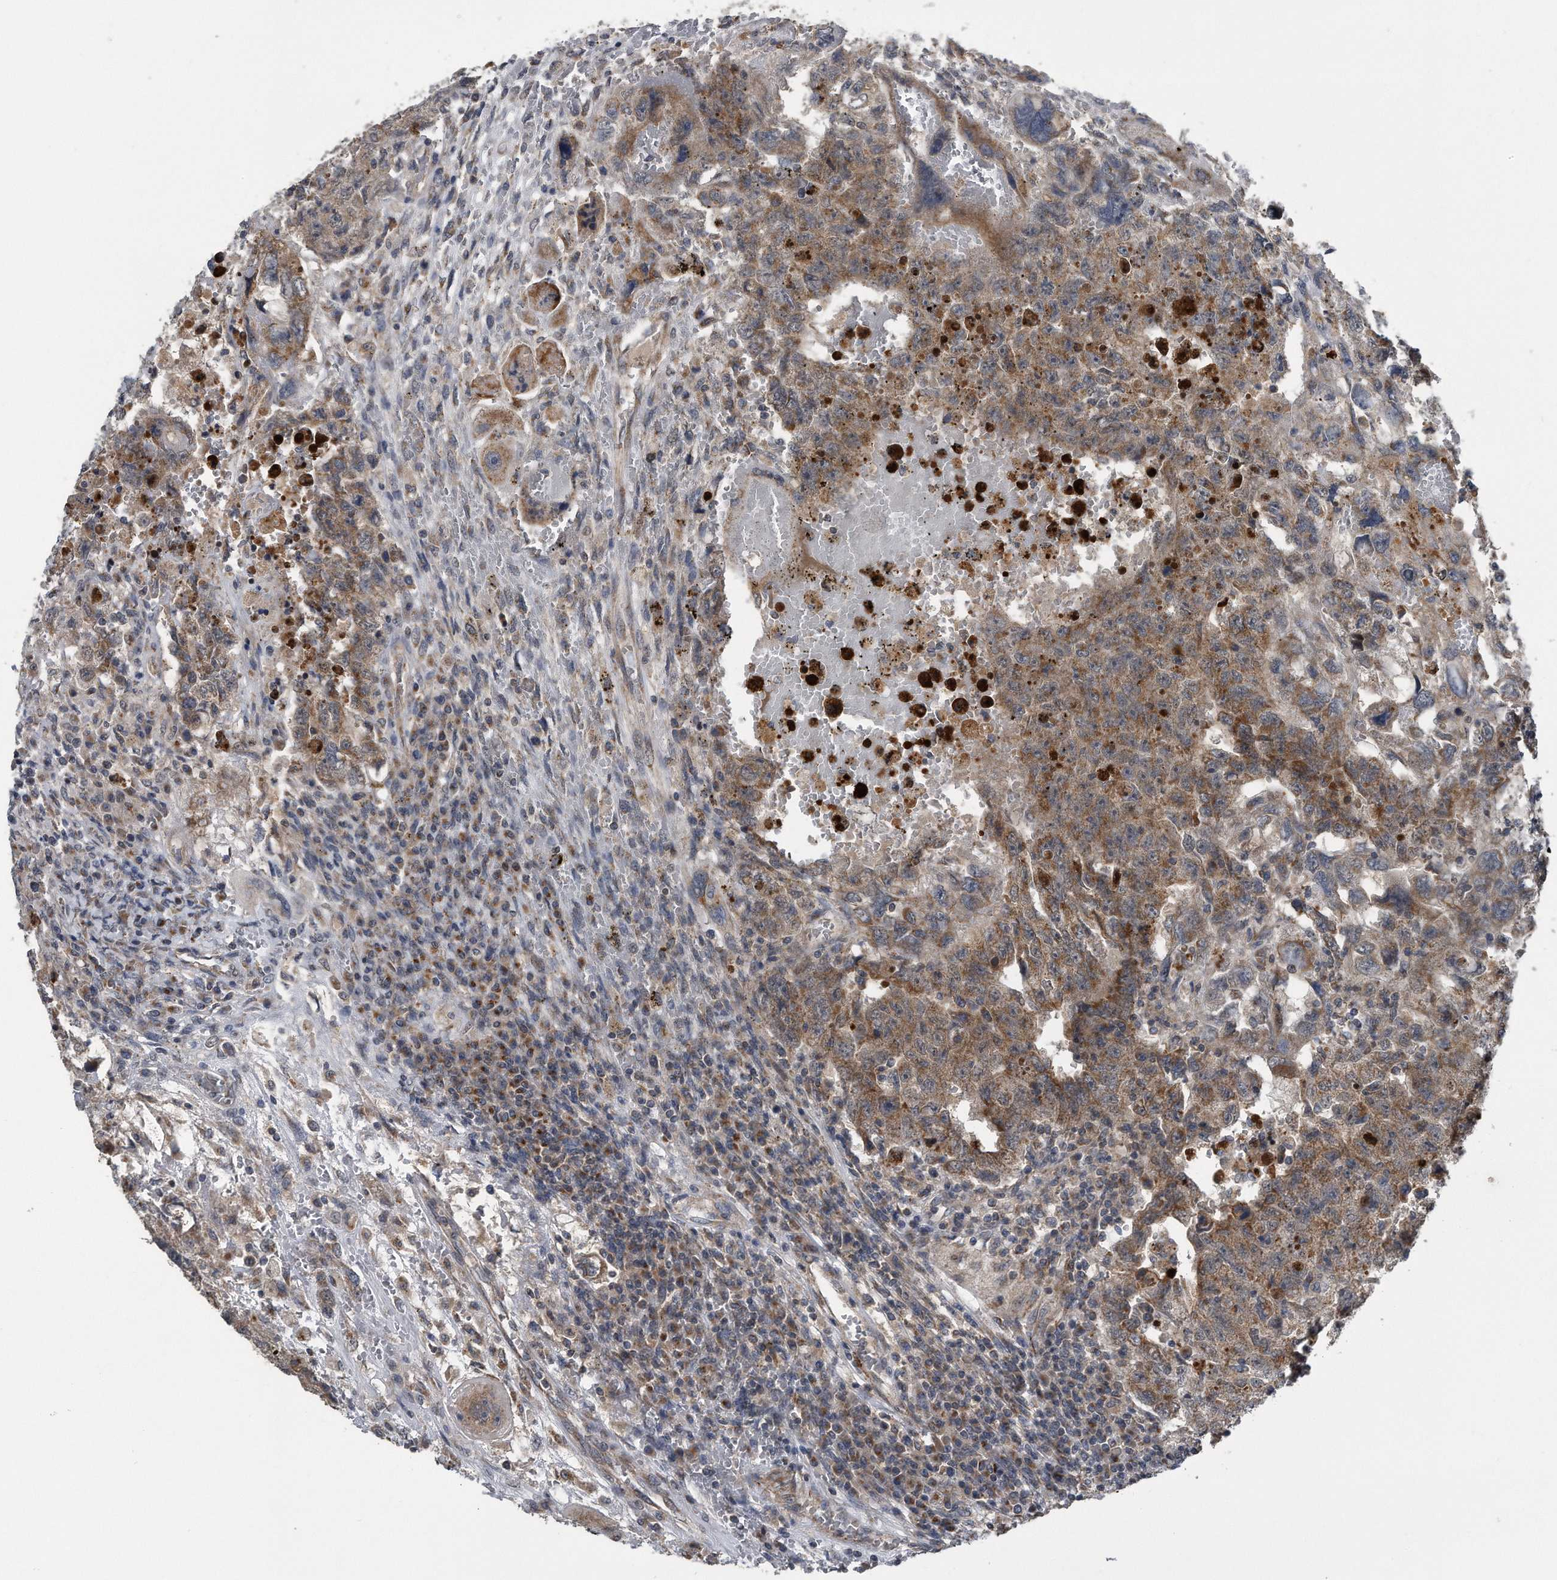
{"staining": {"intensity": "moderate", "quantity": ">75%", "location": "cytoplasmic/membranous"}, "tissue": "testis cancer", "cell_type": "Tumor cells", "image_type": "cancer", "snomed": [{"axis": "morphology", "description": "Carcinoma, Embryonal, NOS"}, {"axis": "topography", "description": "Testis"}], "caption": "Testis cancer stained for a protein displays moderate cytoplasmic/membranous positivity in tumor cells.", "gene": "LYRM4", "patient": {"sex": "male", "age": 26}}